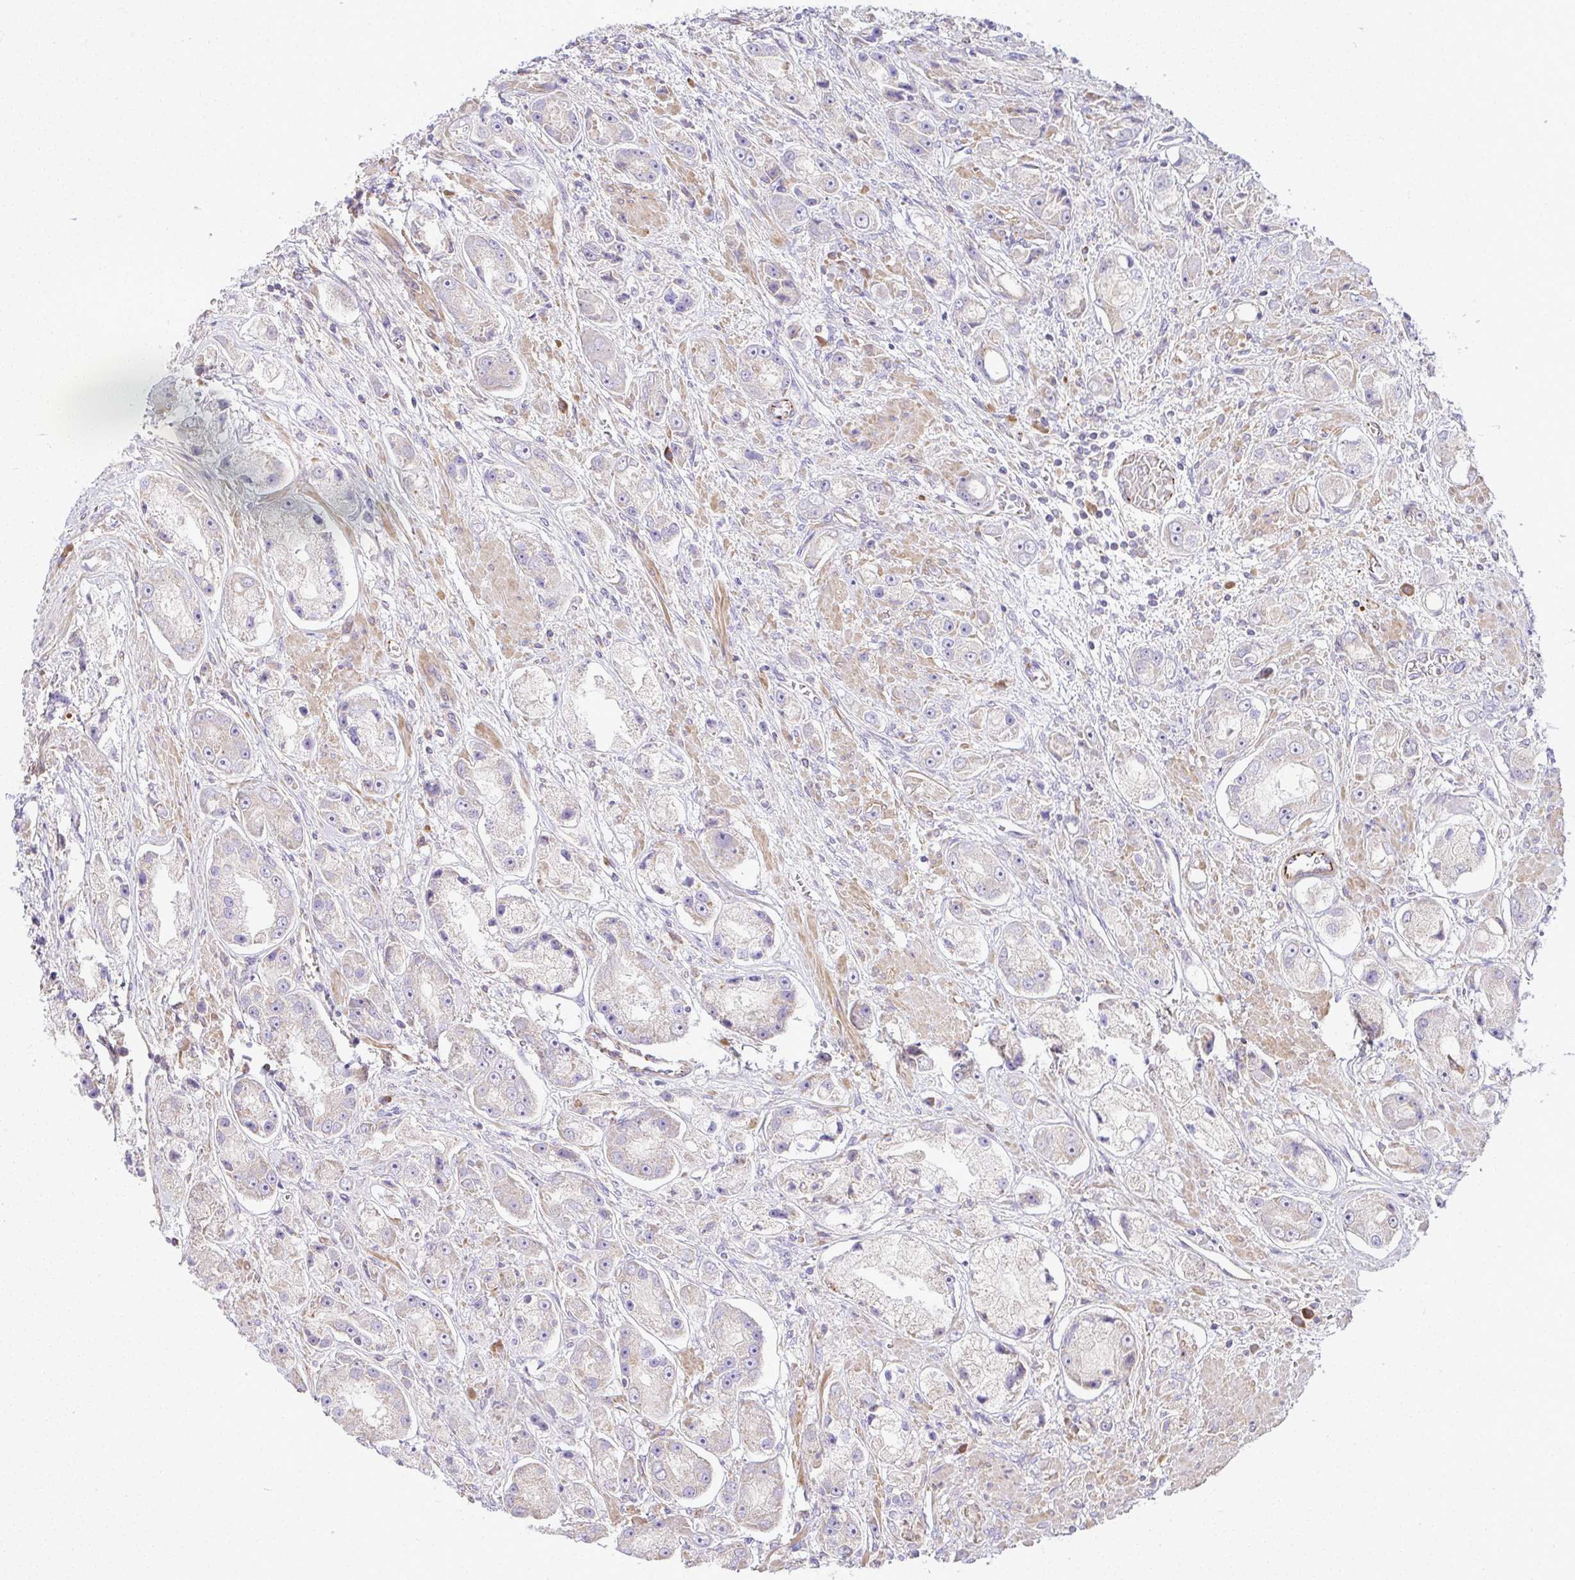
{"staining": {"intensity": "negative", "quantity": "none", "location": "none"}, "tissue": "prostate cancer", "cell_type": "Tumor cells", "image_type": "cancer", "snomed": [{"axis": "morphology", "description": "Adenocarcinoma, High grade"}, {"axis": "topography", "description": "Prostate"}], "caption": "Adenocarcinoma (high-grade) (prostate) was stained to show a protein in brown. There is no significant positivity in tumor cells.", "gene": "GRID2", "patient": {"sex": "male", "age": 67}}